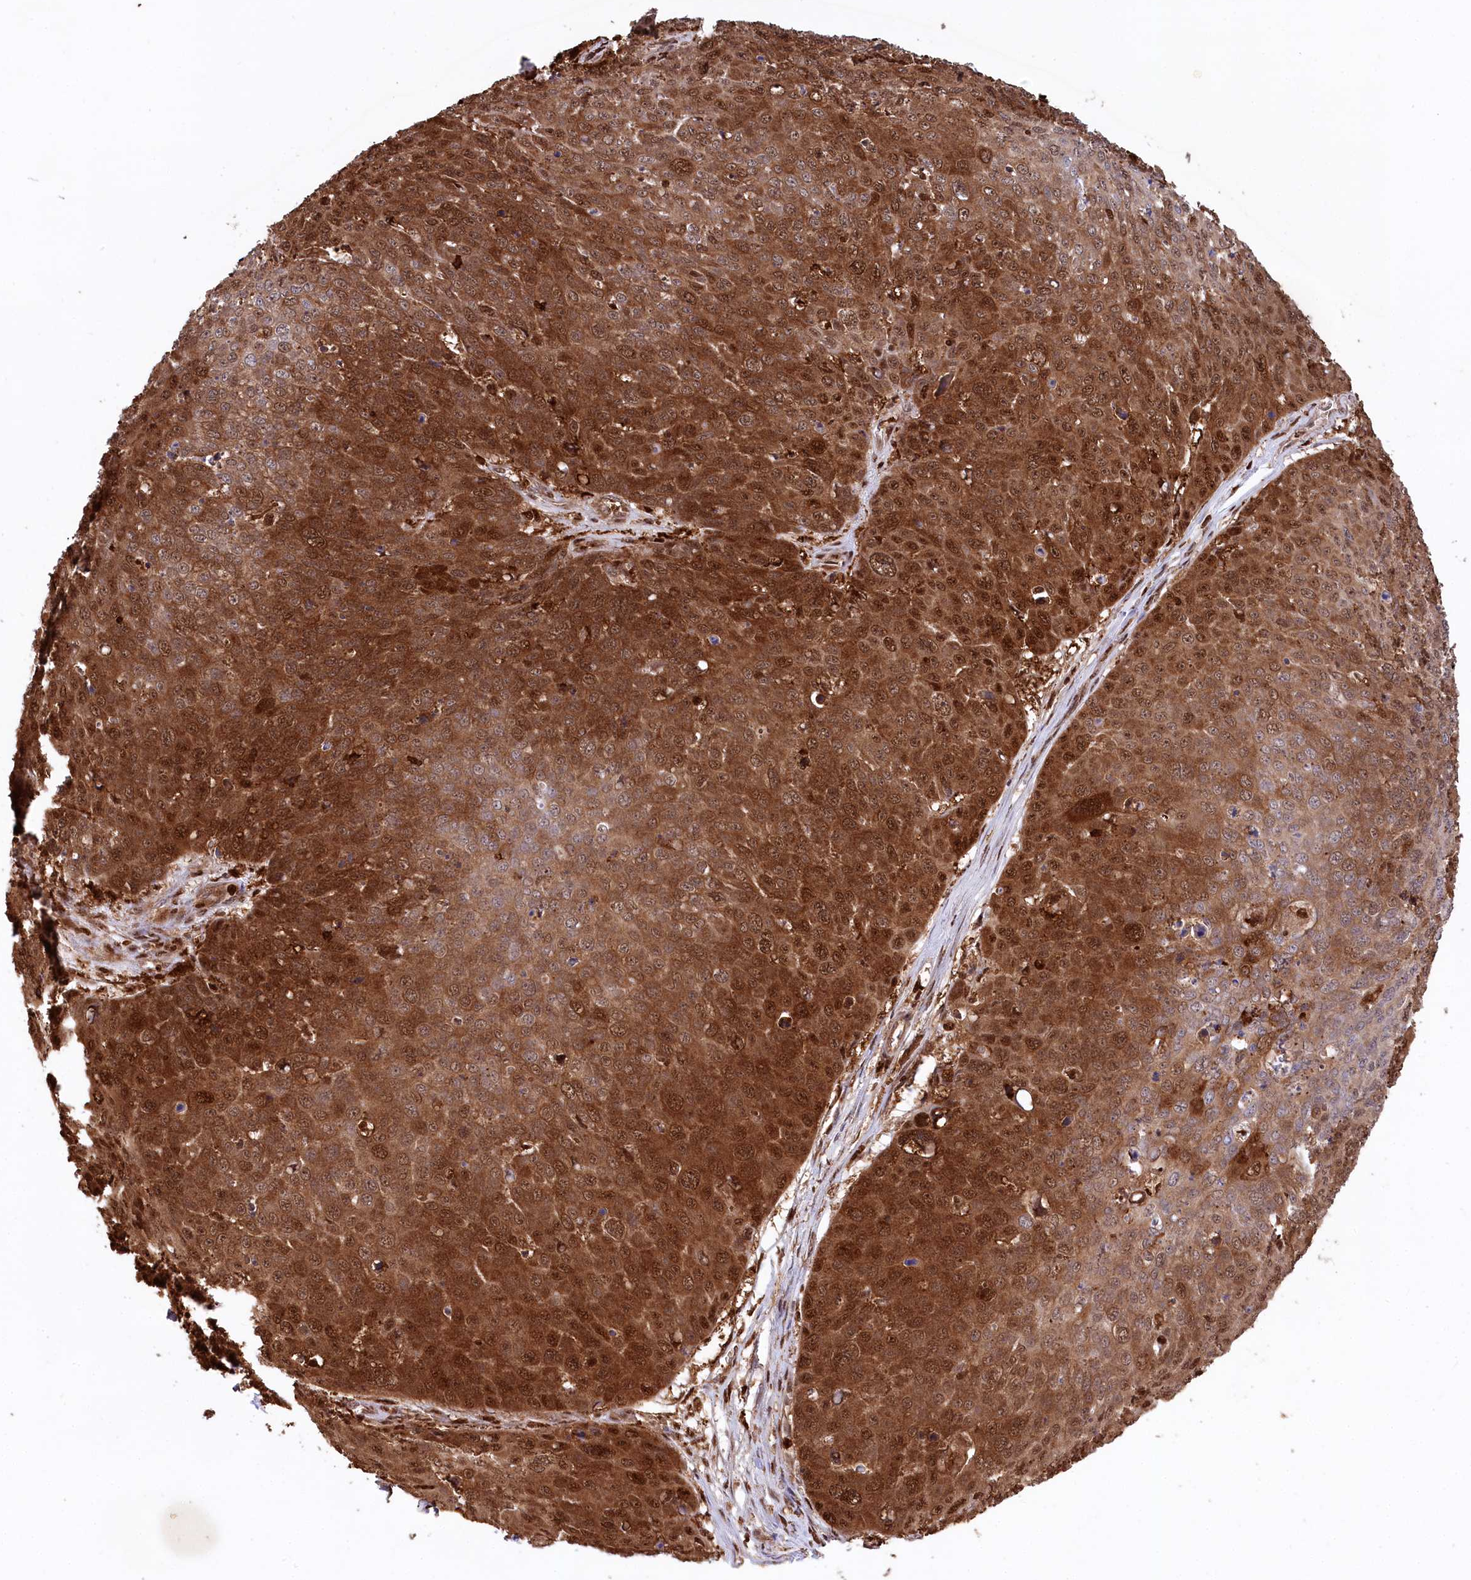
{"staining": {"intensity": "strong", "quantity": ">75%", "location": "cytoplasmic/membranous,nuclear"}, "tissue": "skin cancer", "cell_type": "Tumor cells", "image_type": "cancer", "snomed": [{"axis": "morphology", "description": "Squamous cell carcinoma, NOS"}, {"axis": "topography", "description": "Skin"}], "caption": "Strong cytoplasmic/membranous and nuclear protein positivity is seen in about >75% of tumor cells in squamous cell carcinoma (skin).", "gene": "LSG1", "patient": {"sex": "male", "age": 71}}